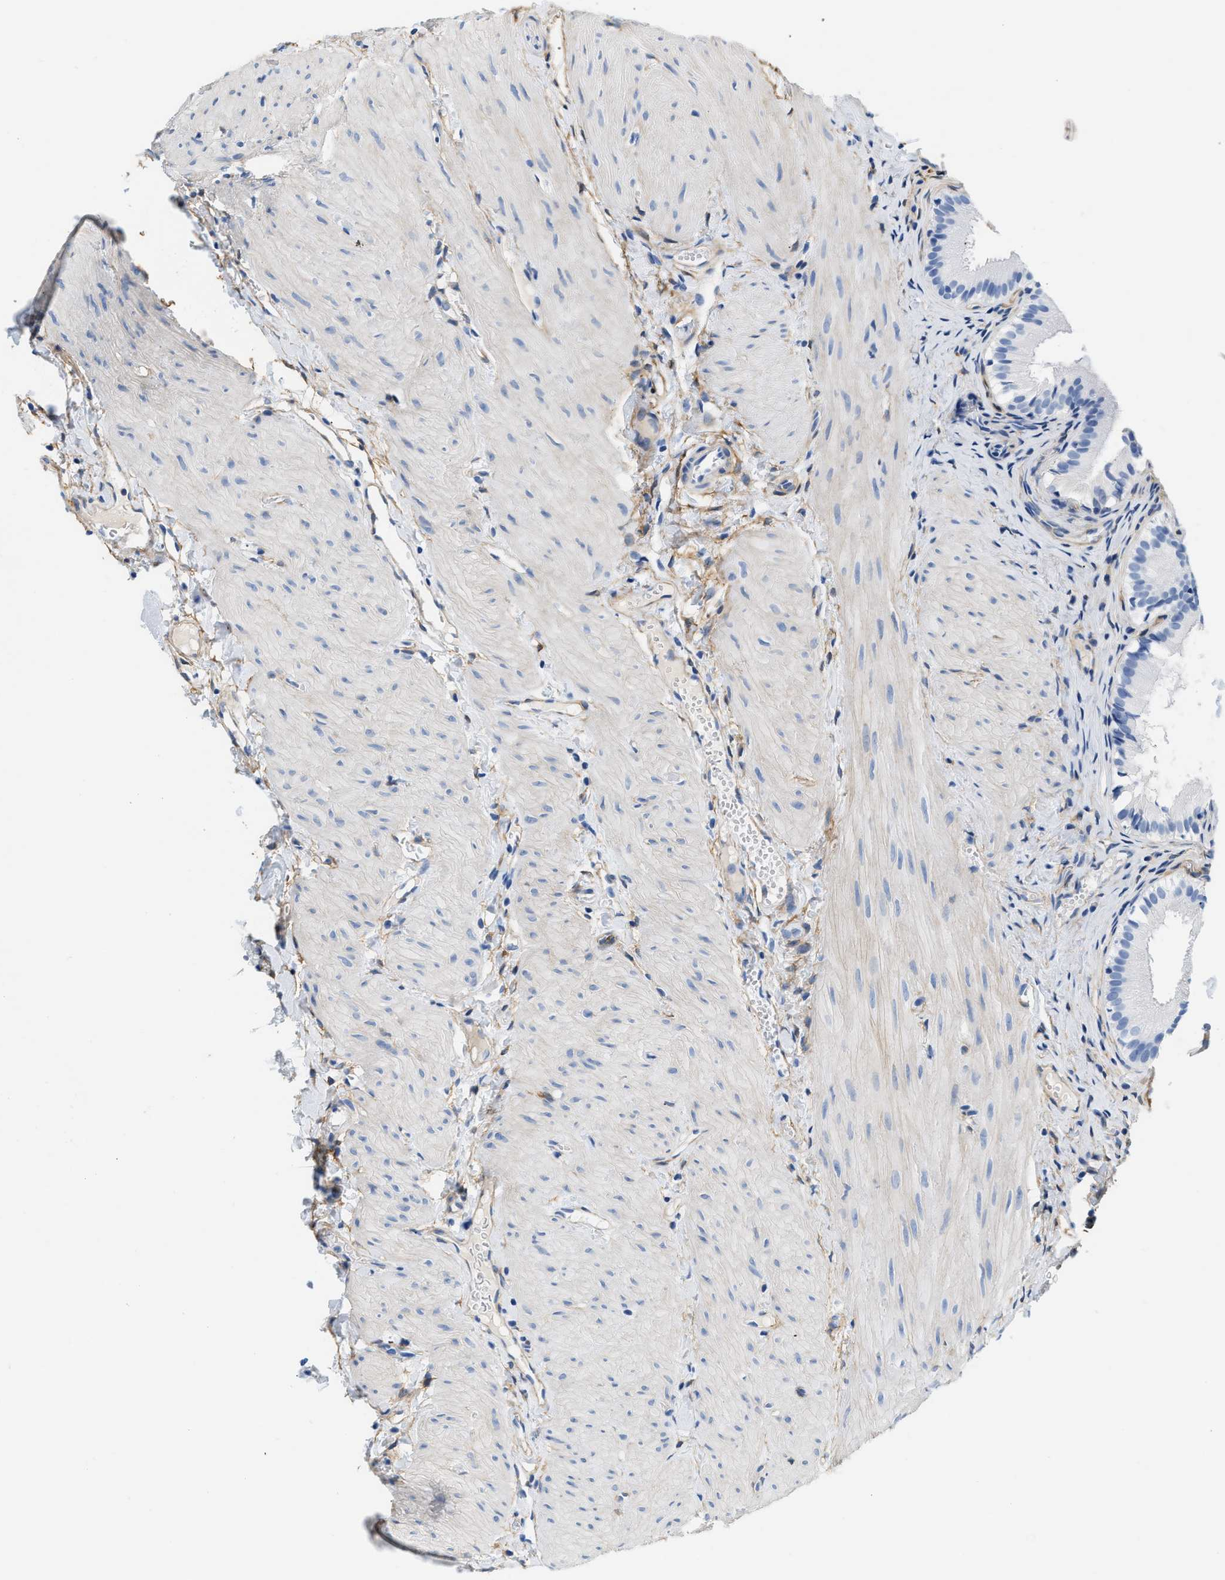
{"staining": {"intensity": "negative", "quantity": "none", "location": "none"}, "tissue": "gallbladder", "cell_type": "Glandular cells", "image_type": "normal", "snomed": [{"axis": "morphology", "description": "Normal tissue, NOS"}, {"axis": "topography", "description": "Gallbladder"}], "caption": "High power microscopy histopathology image of an immunohistochemistry (IHC) image of normal gallbladder, revealing no significant expression in glandular cells.", "gene": "PDGFRB", "patient": {"sex": "female", "age": 26}}